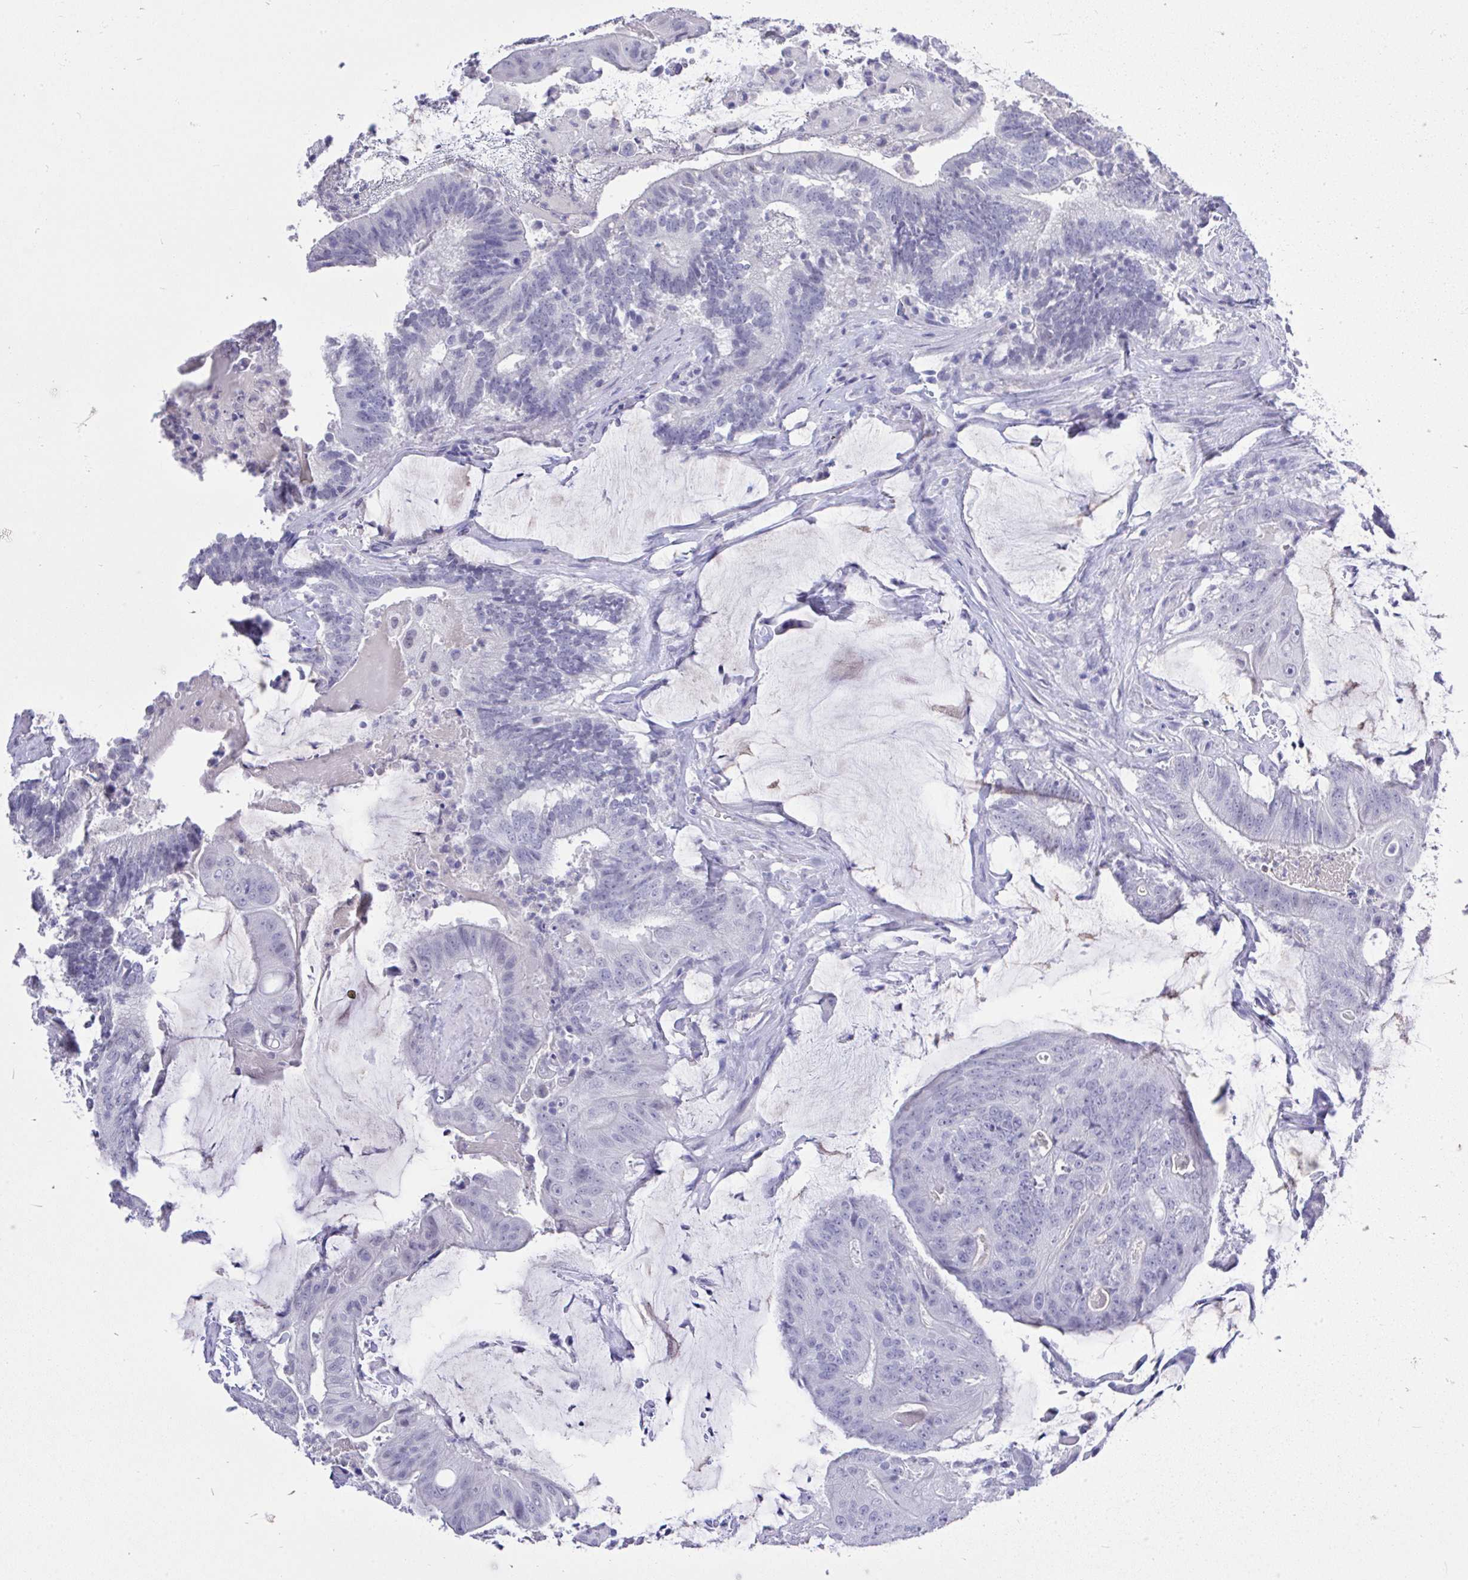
{"staining": {"intensity": "negative", "quantity": "none", "location": "none"}, "tissue": "colorectal cancer", "cell_type": "Tumor cells", "image_type": "cancer", "snomed": [{"axis": "morphology", "description": "Adenocarcinoma, NOS"}, {"axis": "topography", "description": "Colon"}], "caption": "Immunohistochemistry micrograph of human adenocarcinoma (colorectal) stained for a protein (brown), which shows no staining in tumor cells. (DAB immunohistochemistry (IHC), high magnification).", "gene": "MS4A12", "patient": {"sex": "female", "age": 43}}